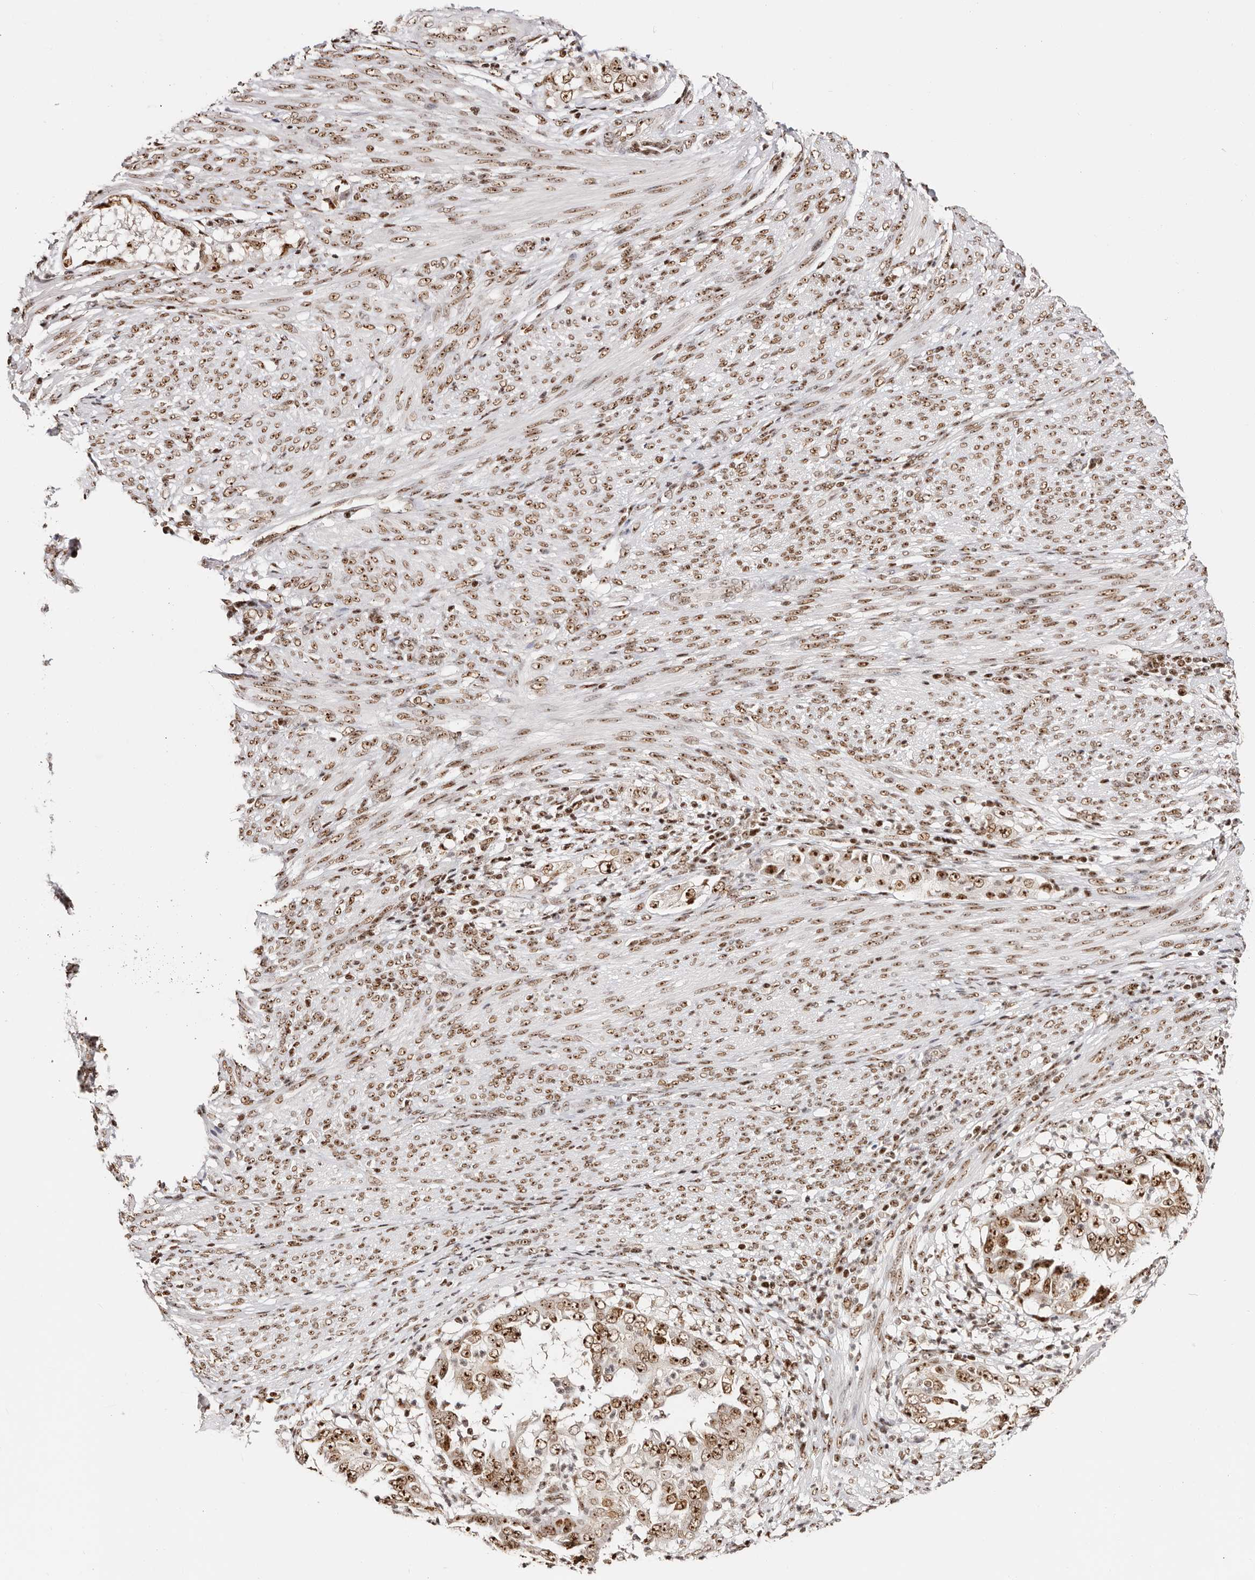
{"staining": {"intensity": "strong", "quantity": ">75%", "location": "nuclear"}, "tissue": "endometrial cancer", "cell_type": "Tumor cells", "image_type": "cancer", "snomed": [{"axis": "morphology", "description": "Adenocarcinoma, NOS"}, {"axis": "topography", "description": "Endometrium"}], "caption": "The image exhibits immunohistochemical staining of endometrial adenocarcinoma. There is strong nuclear positivity is present in approximately >75% of tumor cells. Immunohistochemistry (ihc) stains the protein in brown and the nuclei are stained blue.", "gene": "IQGAP3", "patient": {"sex": "female", "age": 85}}